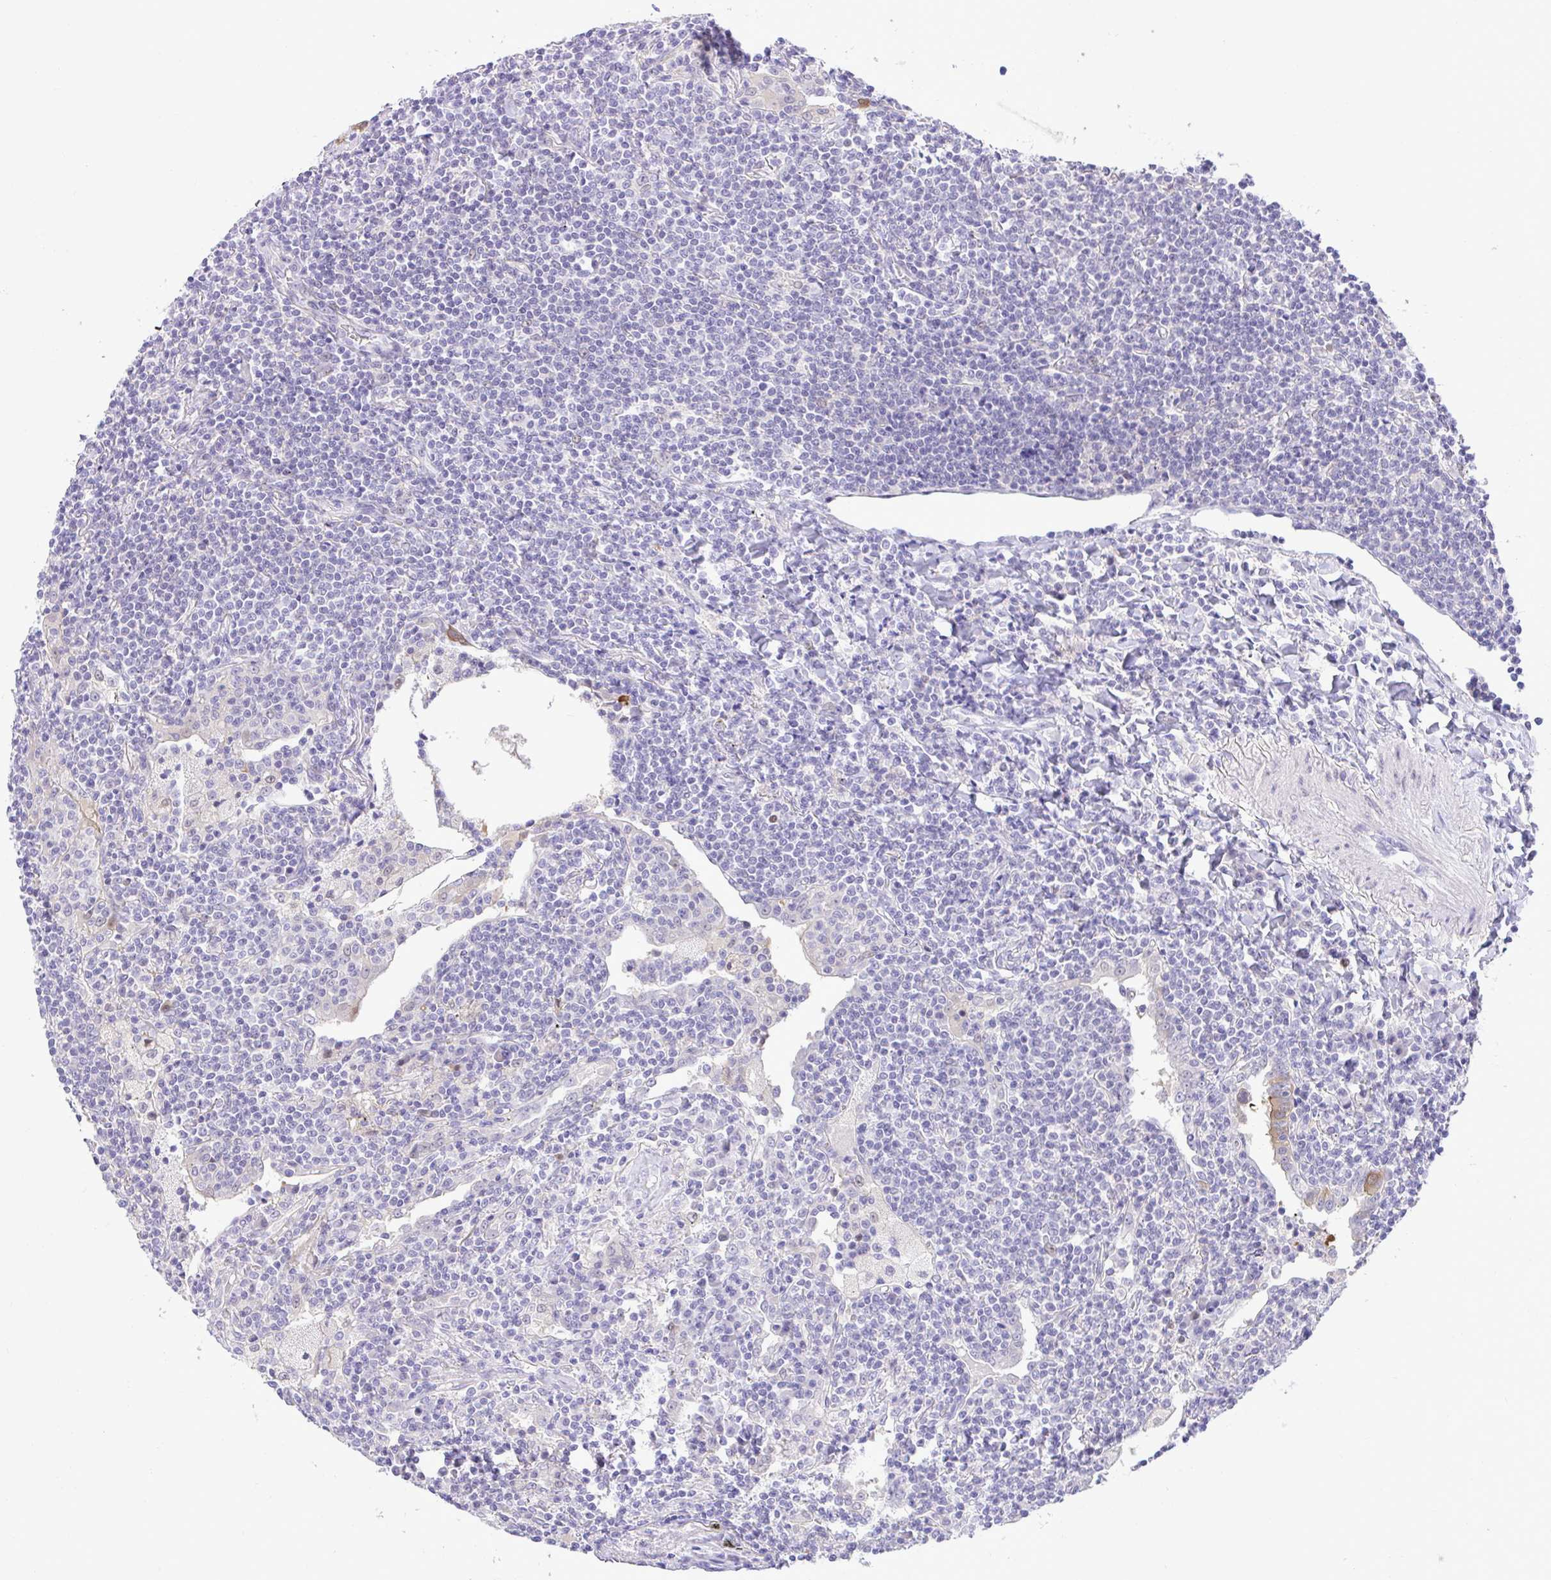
{"staining": {"intensity": "negative", "quantity": "none", "location": "none"}, "tissue": "lymphoma", "cell_type": "Tumor cells", "image_type": "cancer", "snomed": [{"axis": "morphology", "description": "Malignant lymphoma, non-Hodgkin's type, Low grade"}, {"axis": "topography", "description": "Lung"}], "caption": "Immunohistochemical staining of human low-grade malignant lymphoma, non-Hodgkin's type displays no significant staining in tumor cells.", "gene": "ZNF485", "patient": {"sex": "female", "age": 71}}